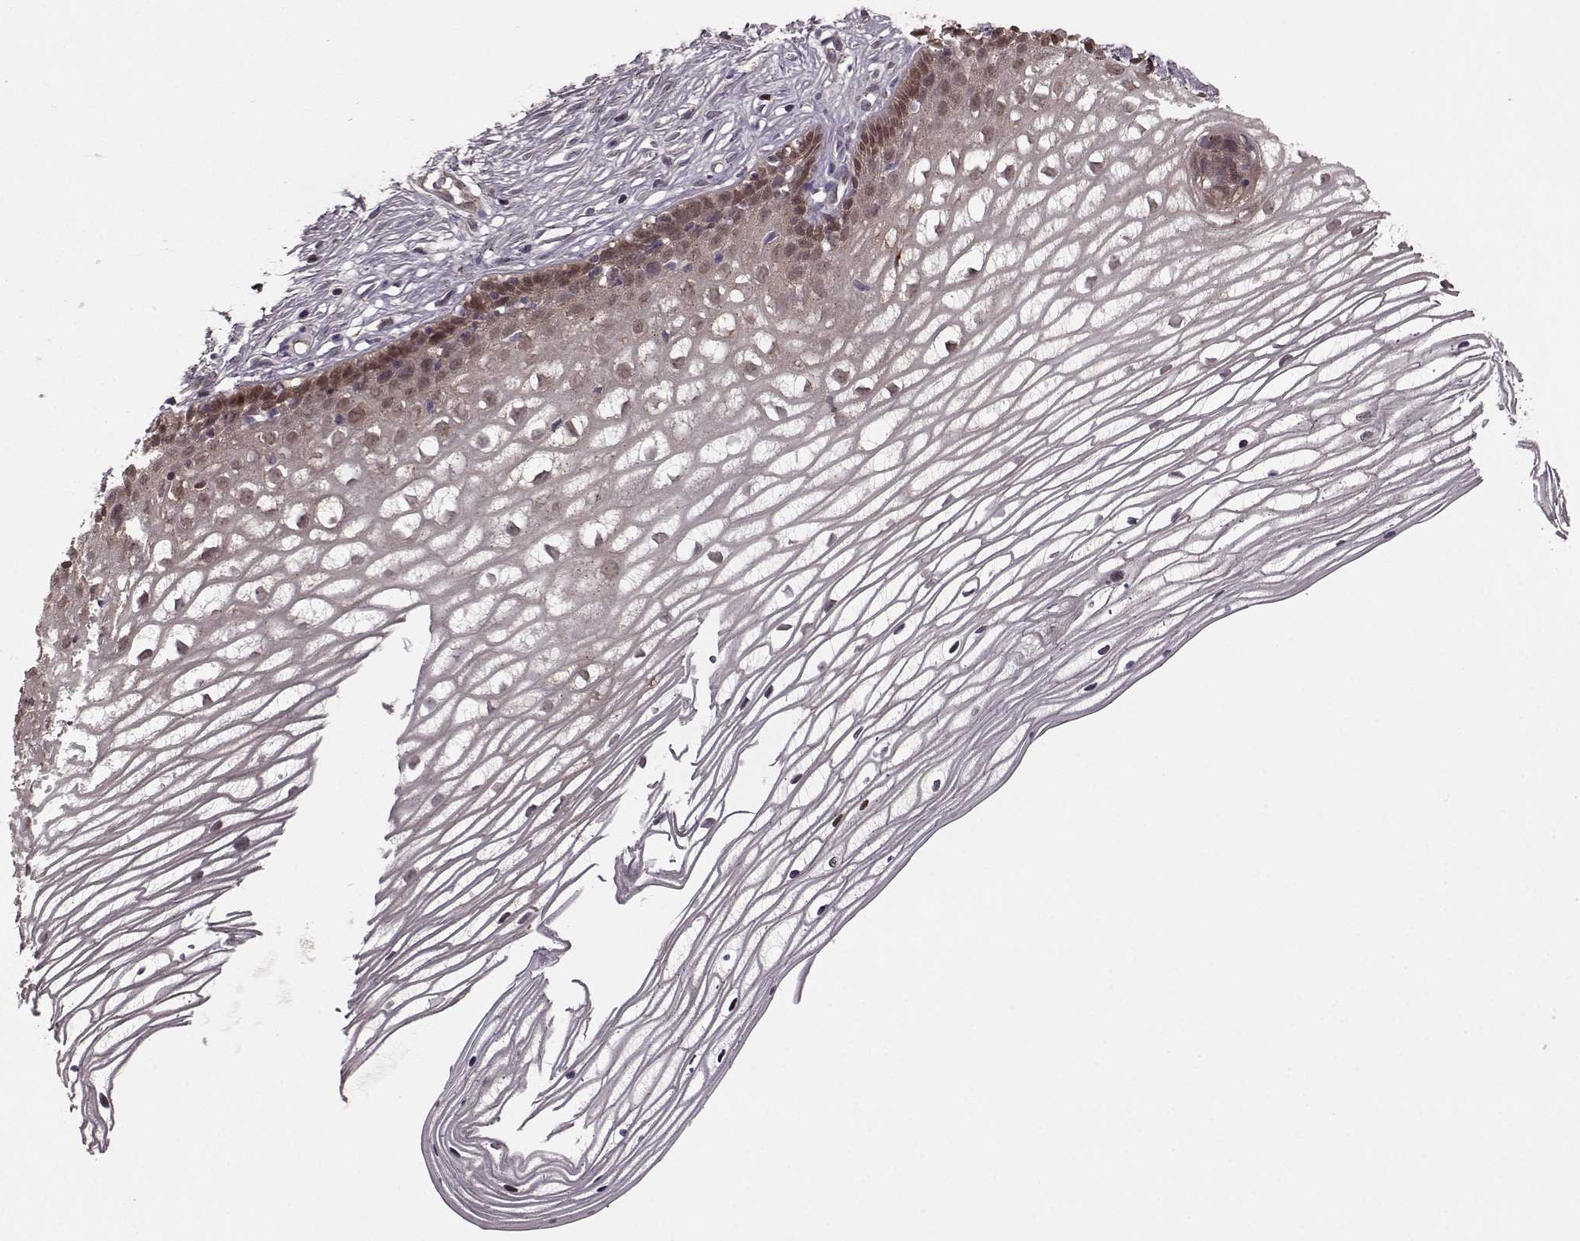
{"staining": {"intensity": "weak", "quantity": "25%-75%", "location": "cytoplasmic/membranous"}, "tissue": "cervix", "cell_type": "Glandular cells", "image_type": "normal", "snomed": [{"axis": "morphology", "description": "Normal tissue, NOS"}, {"axis": "topography", "description": "Cervix"}], "caption": "Immunohistochemical staining of unremarkable cervix demonstrates 25%-75% levels of weak cytoplasmic/membranous protein staining in approximately 25%-75% of glandular cells. (DAB = brown stain, brightfield microscopy at high magnification).", "gene": "GSS", "patient": {"sex": "female", "age": 40}}